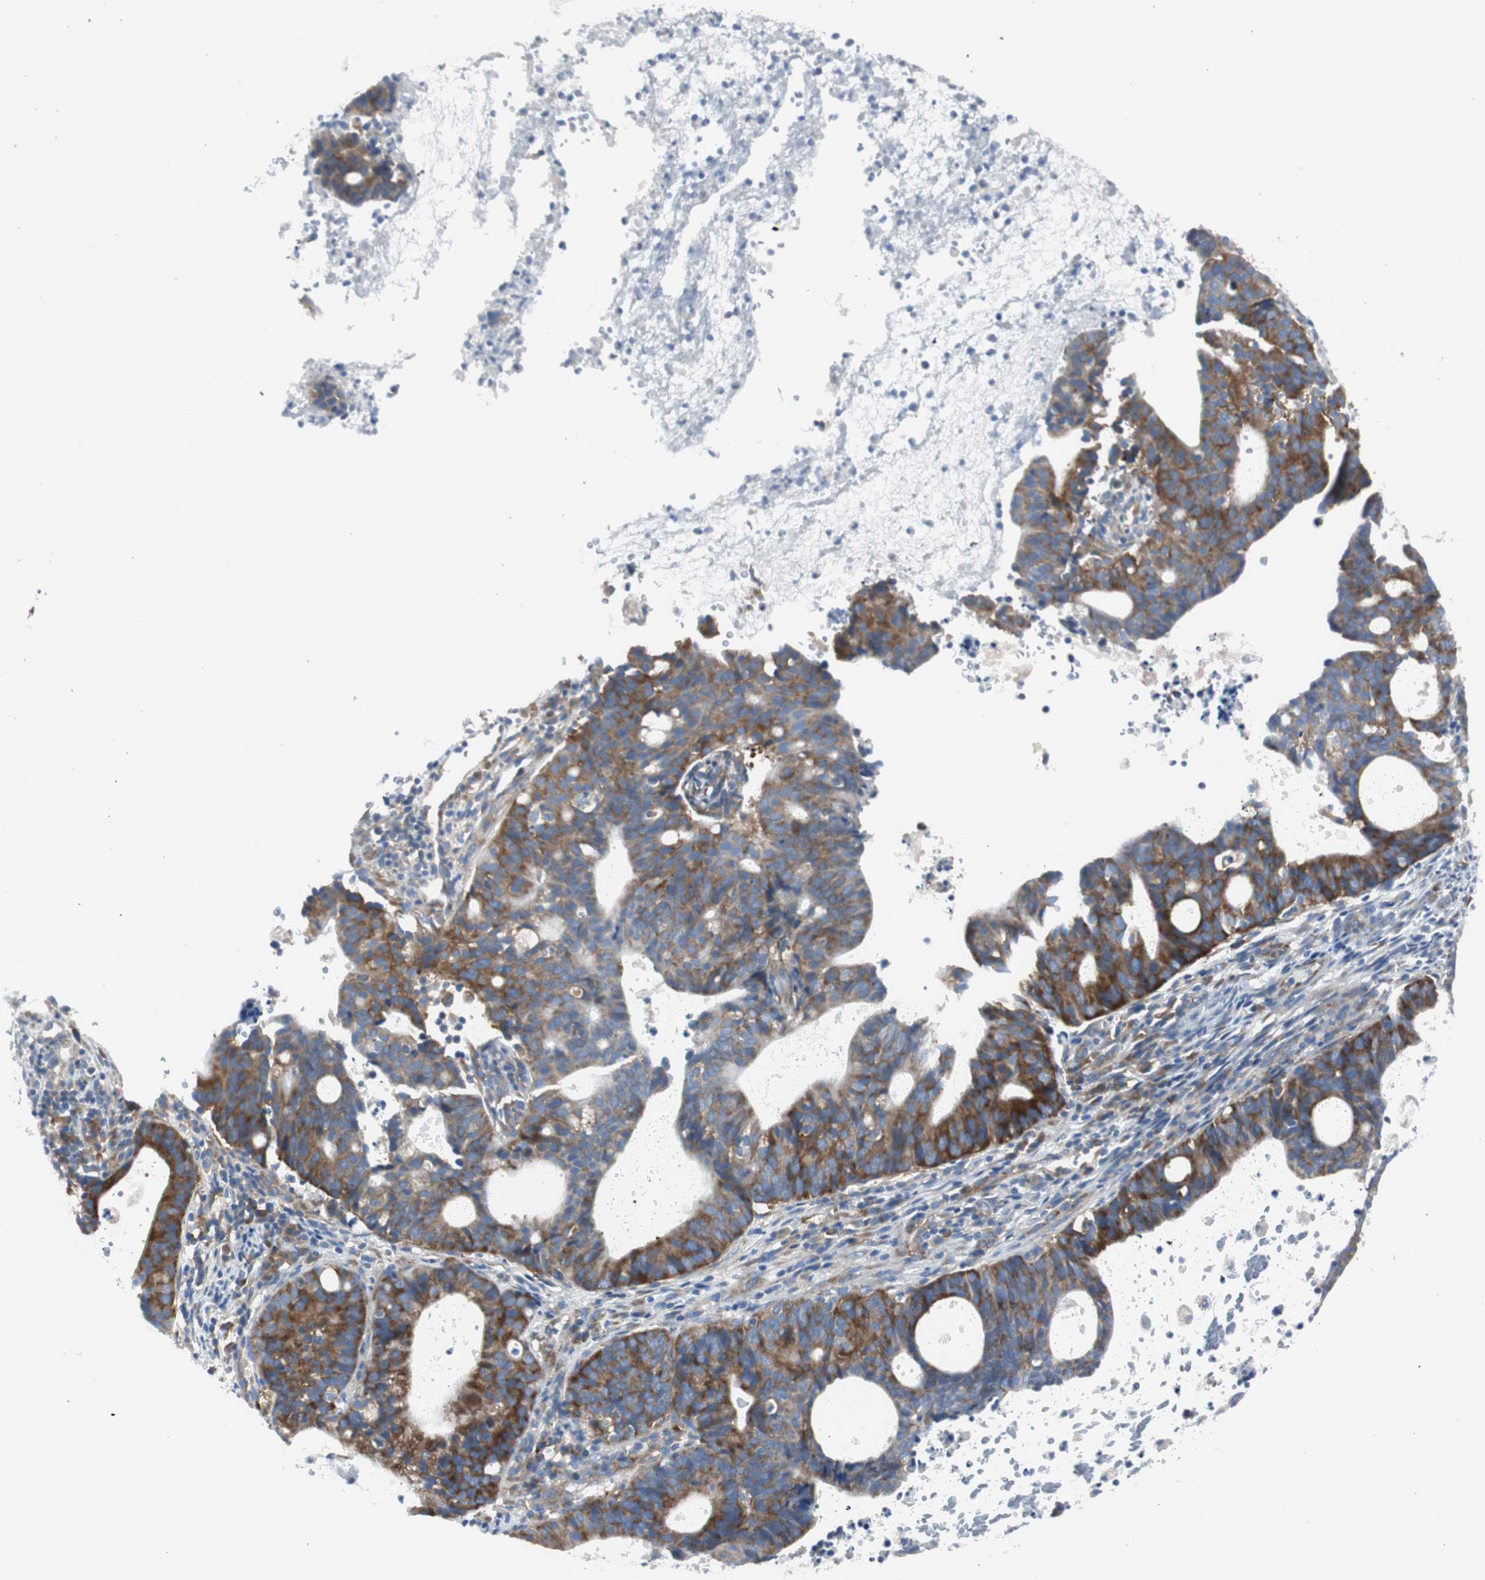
{"staining": {"intensity": "moderate", "quantity": ">75%", "location": "cytoplasmic/membranous"}, "tissue": "endometrial cancer", "cell_type": "Tumor cells", "image_type": "cancer", "snomed": [{"axis": "morphology", "description": "Adenocarcinoma, NOS"}, {"axis": "topography", "description": "Uterus"}], "caption": "Tumor cells show medium levels of moderate cytoplasmic/membranous positivity in about >75% of cells in human adenocarcinoma (endometrial).", "gene": "RPS12", "patient": {"sex": "female", "age": 83}}